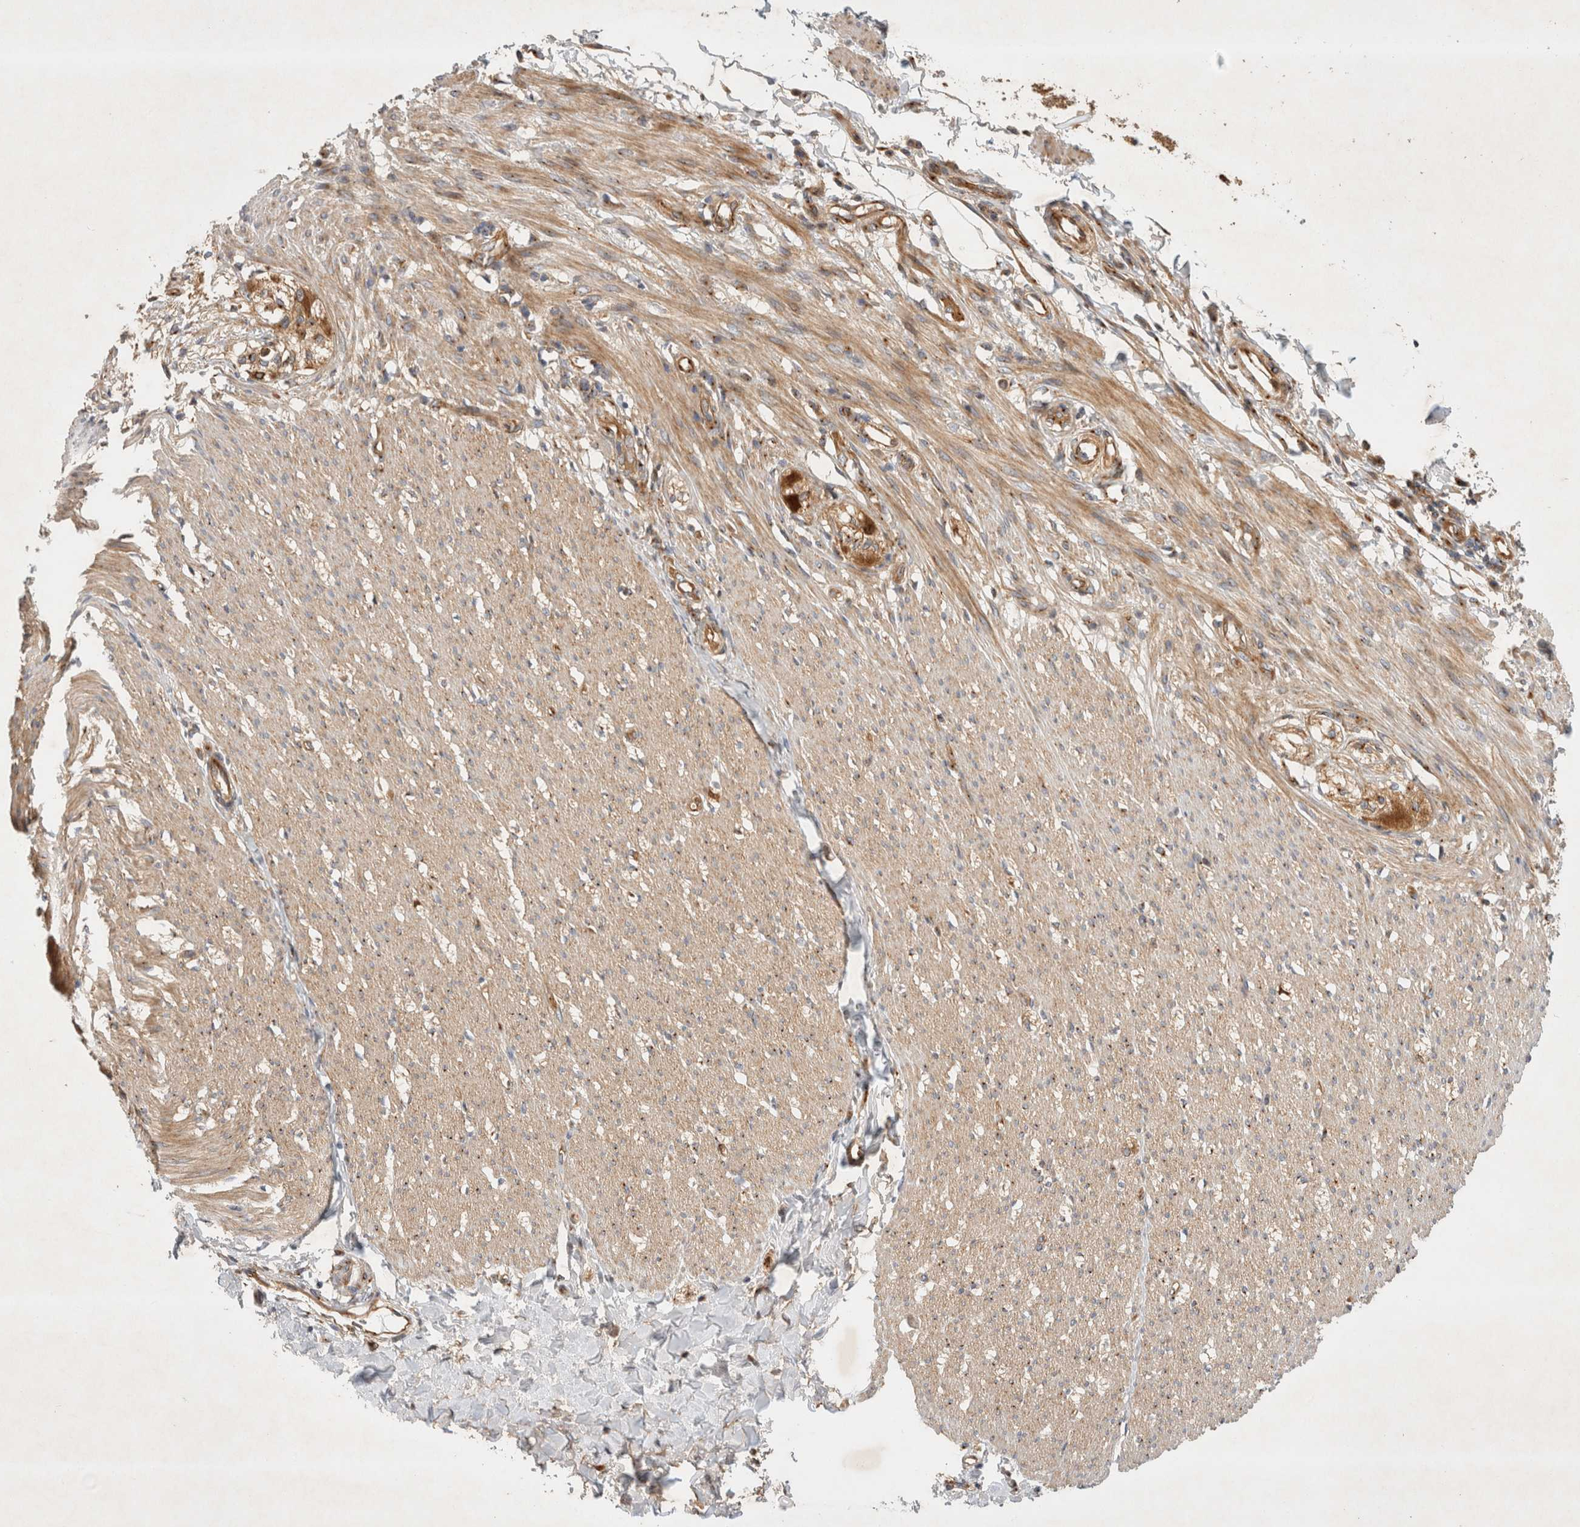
{"staining": {"intensity": "moderate", "quantity": ">75%", "location": "cytoplasmic/membranous"}, "tissue": "smooth muscle", "cell_type": "Smooth muscle cells", "image_type": "normal", "snomed": [{"axis": "morphology", "description": "Normal tissue, NOS"}, {"axis": "morphology", "description": "Adenocarcinoma, NOS"}, {"axis": "topography", "description": "Smooth muscle"}, {"axis": "topography", "description": "Colon"}], "caption": "Unremarkable smooth muscle reveals moderate cytoplasmic/membranous positivity in about >75% of smooth muscle cells, visualized by immunohistochemistry.", "gene": "GPR150", "patient": {"sex": "male", "age": 14}}